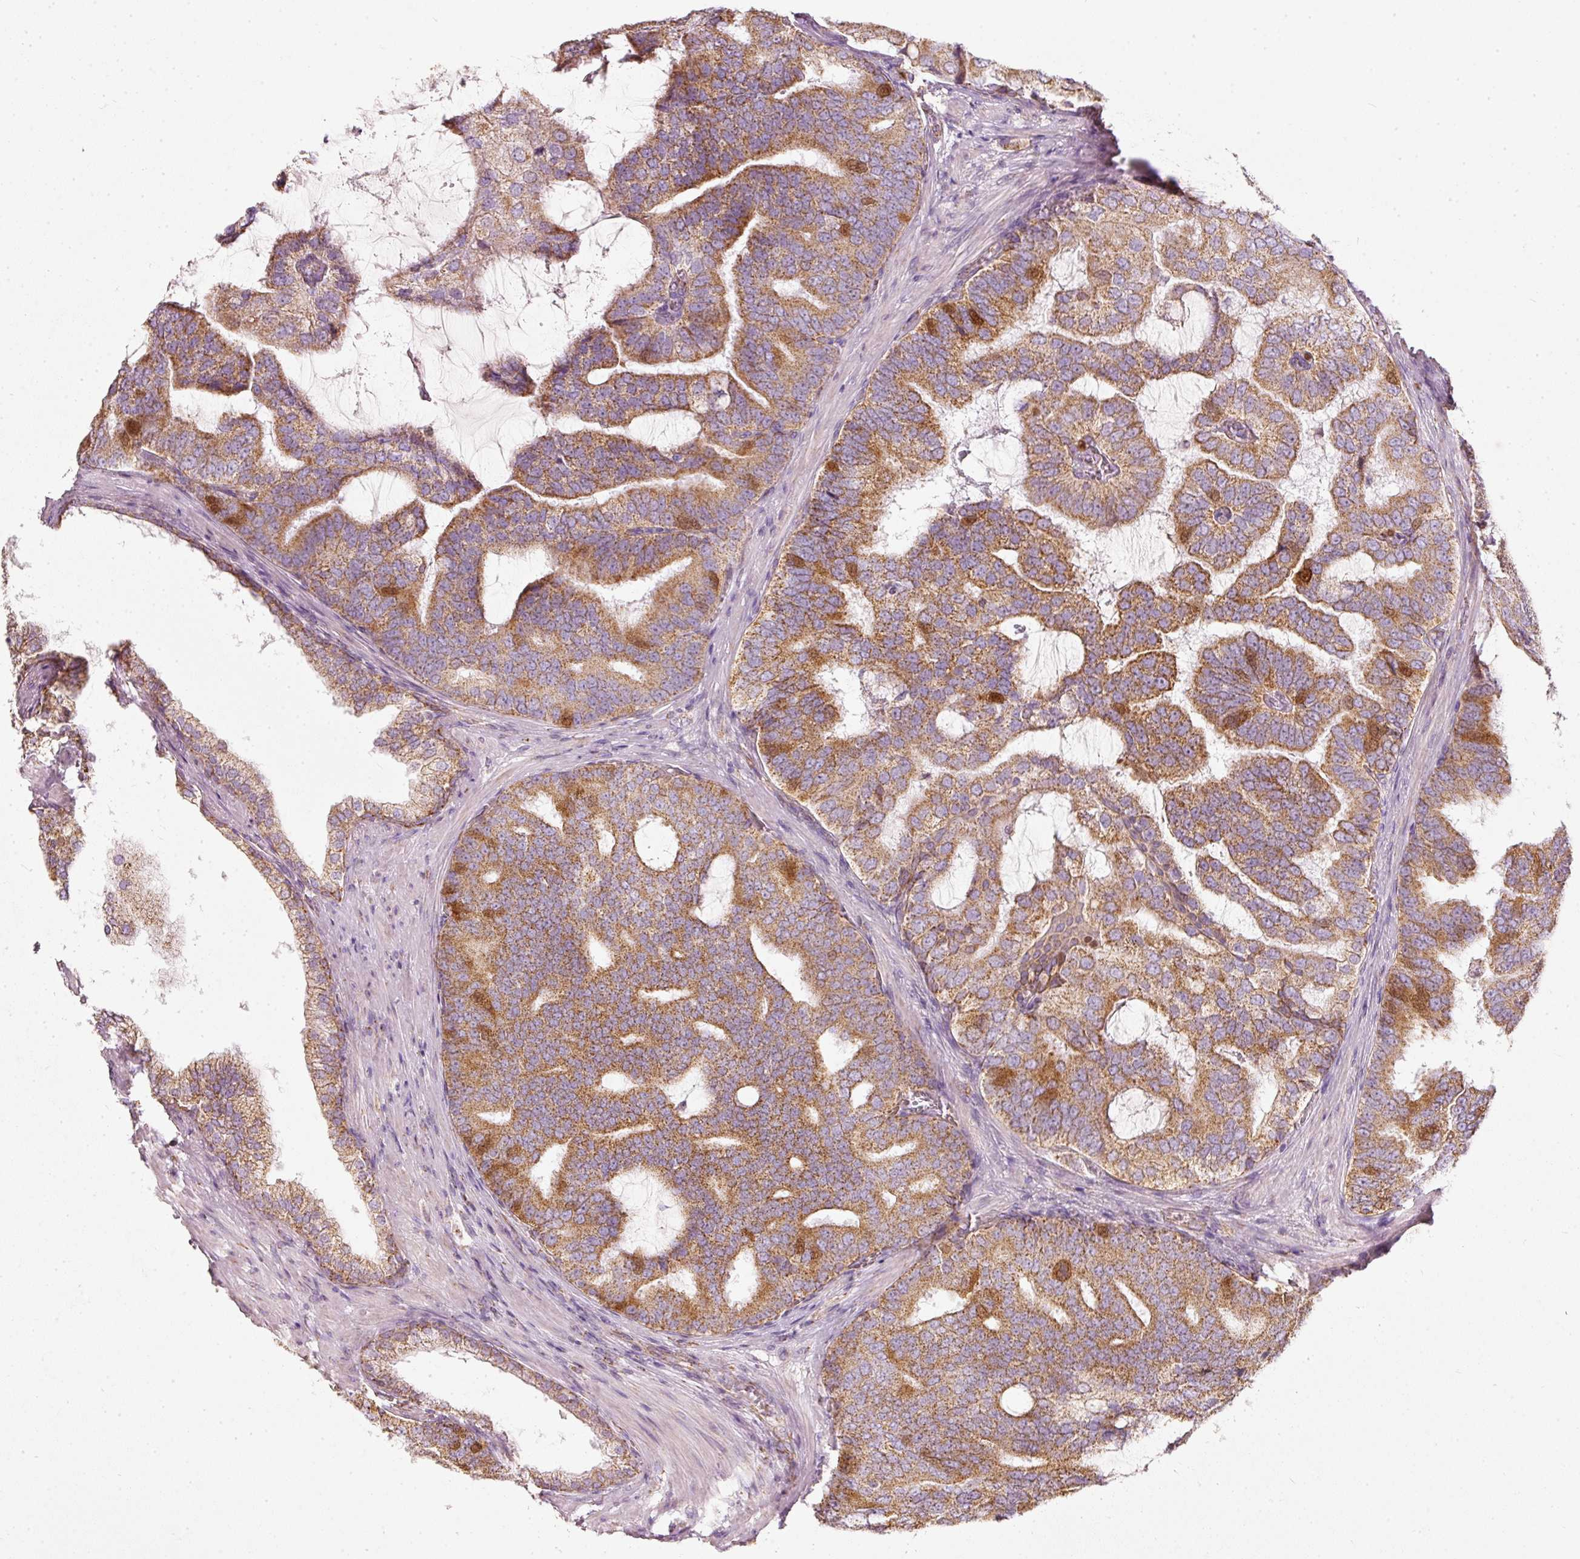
{"staining": {"intensity": "moderate", "quantity": ">75%", "location": "cytoplasmic/membranous,nuclear"}, "tissue": "prostate cancer", "cell_type": "Tumor cells", "image_type": "cancer", "snomed": [{"axis": "morphology", "description": "Adenocarcinoma, High grade"}, {"axis": "topography", "description": "Prostate"}], "caption": "DAB immunohistochemical staining of prostate adenocarcinoma (high-grade) demonstrates moderate cytoplasmic/membranous and nuclear protein positivity in approximately >75% of tumor cells. (Brightfield microscopy of DAB IHC at high magnification).", "gene": "DUT", "patient": {"sex": "male", "age": 55}}